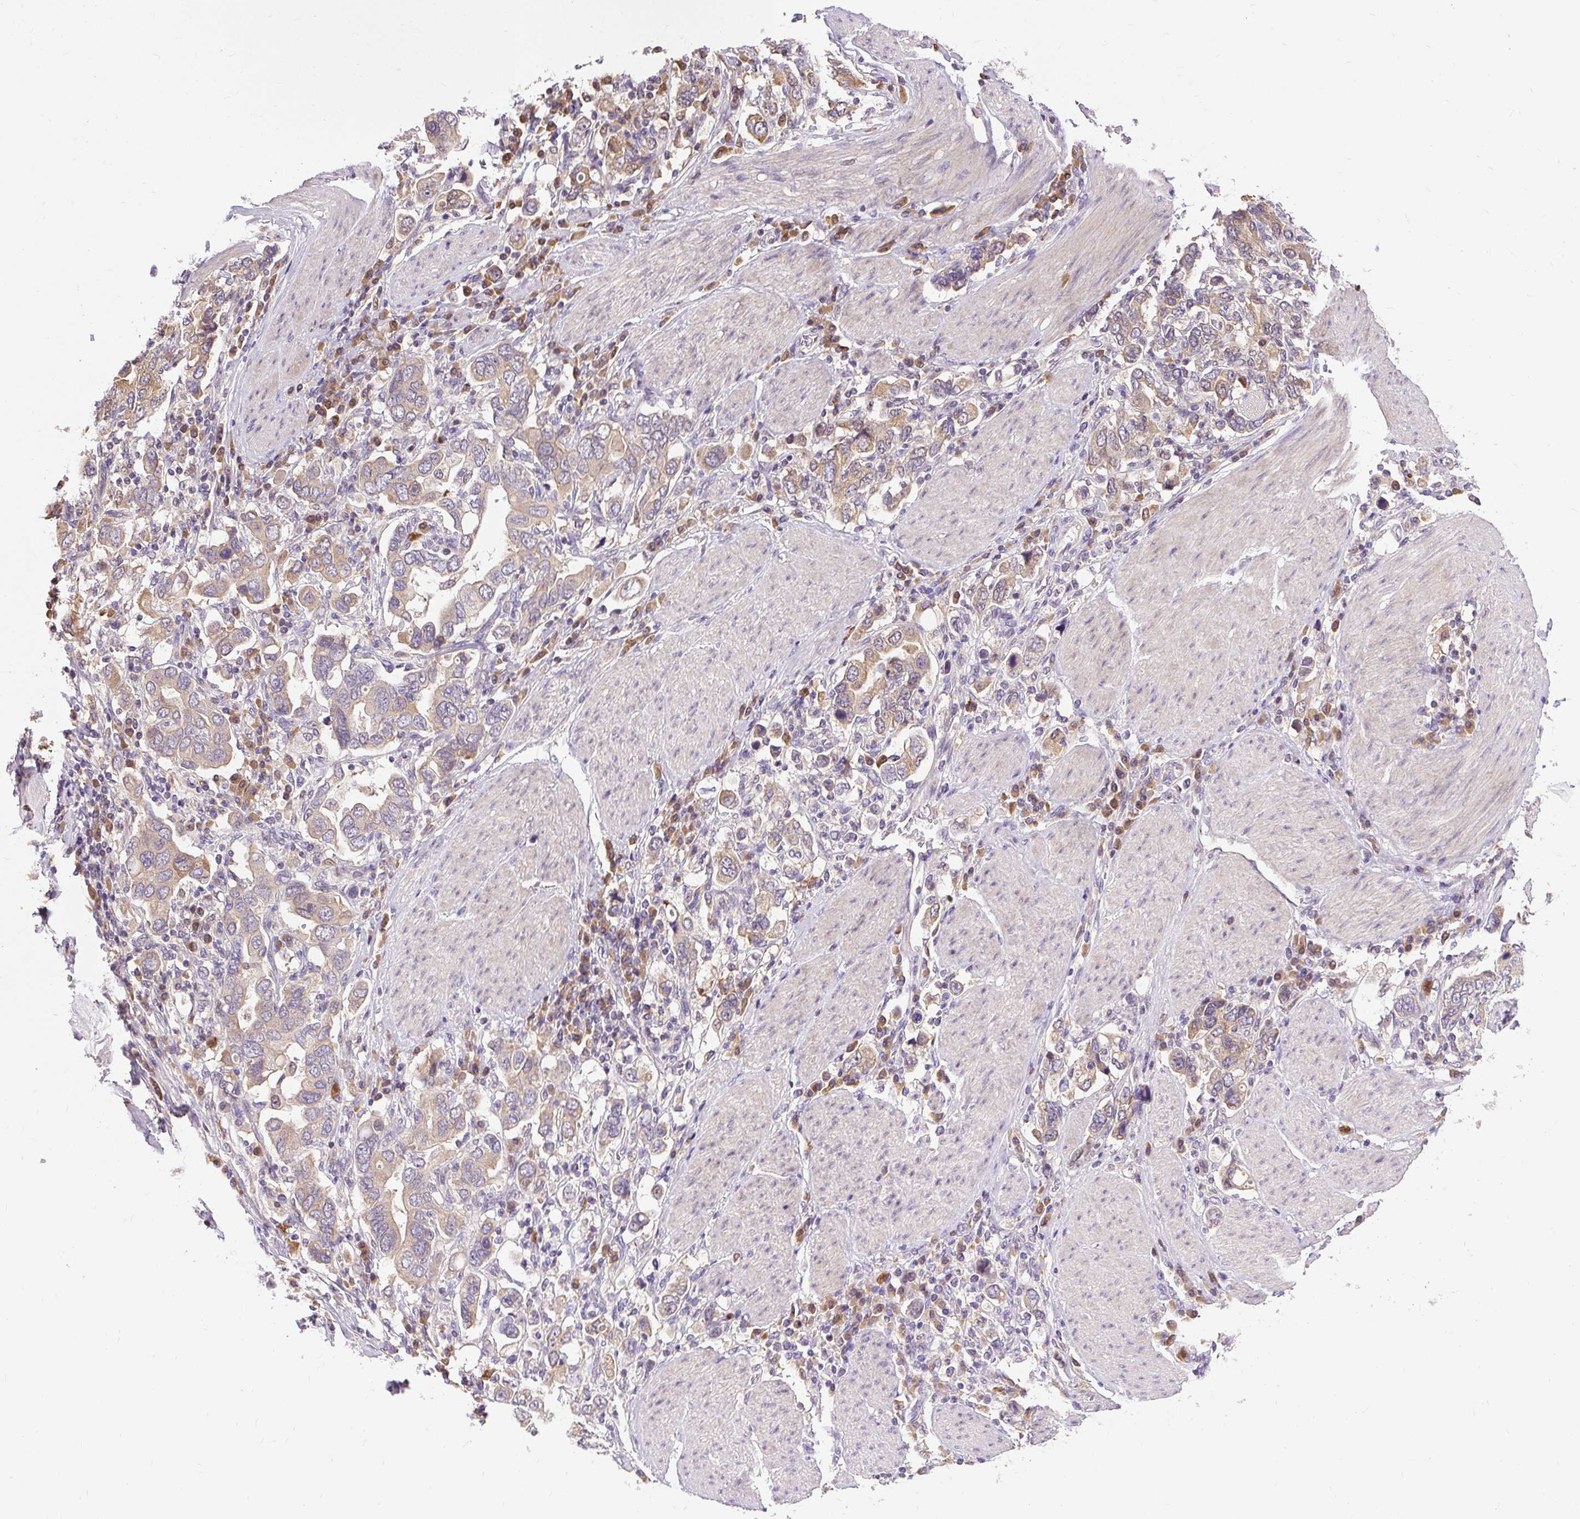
{"staining": {"intensity": "weak", "quantity": "25%-75%", "location": "cytoplasmic/membranous"}, "tissue": "stomach cancer", "cell_type": "Tumor cells", "image_type": "cancer", "snomed": [{"axis": "morphology", "description": "Adenocarcinoma, NOS"}, {"axis": "topography", "description": "Stomach, upper"}], "caption": "Tumor cells demonstrate low levels of weak cytoplasmic/membranous positivity in about 25%-75% of cells in stomach adenocarcinoma.", "gene": "CTTNBP2", "patient": {"sex": "male", "age": 62}}